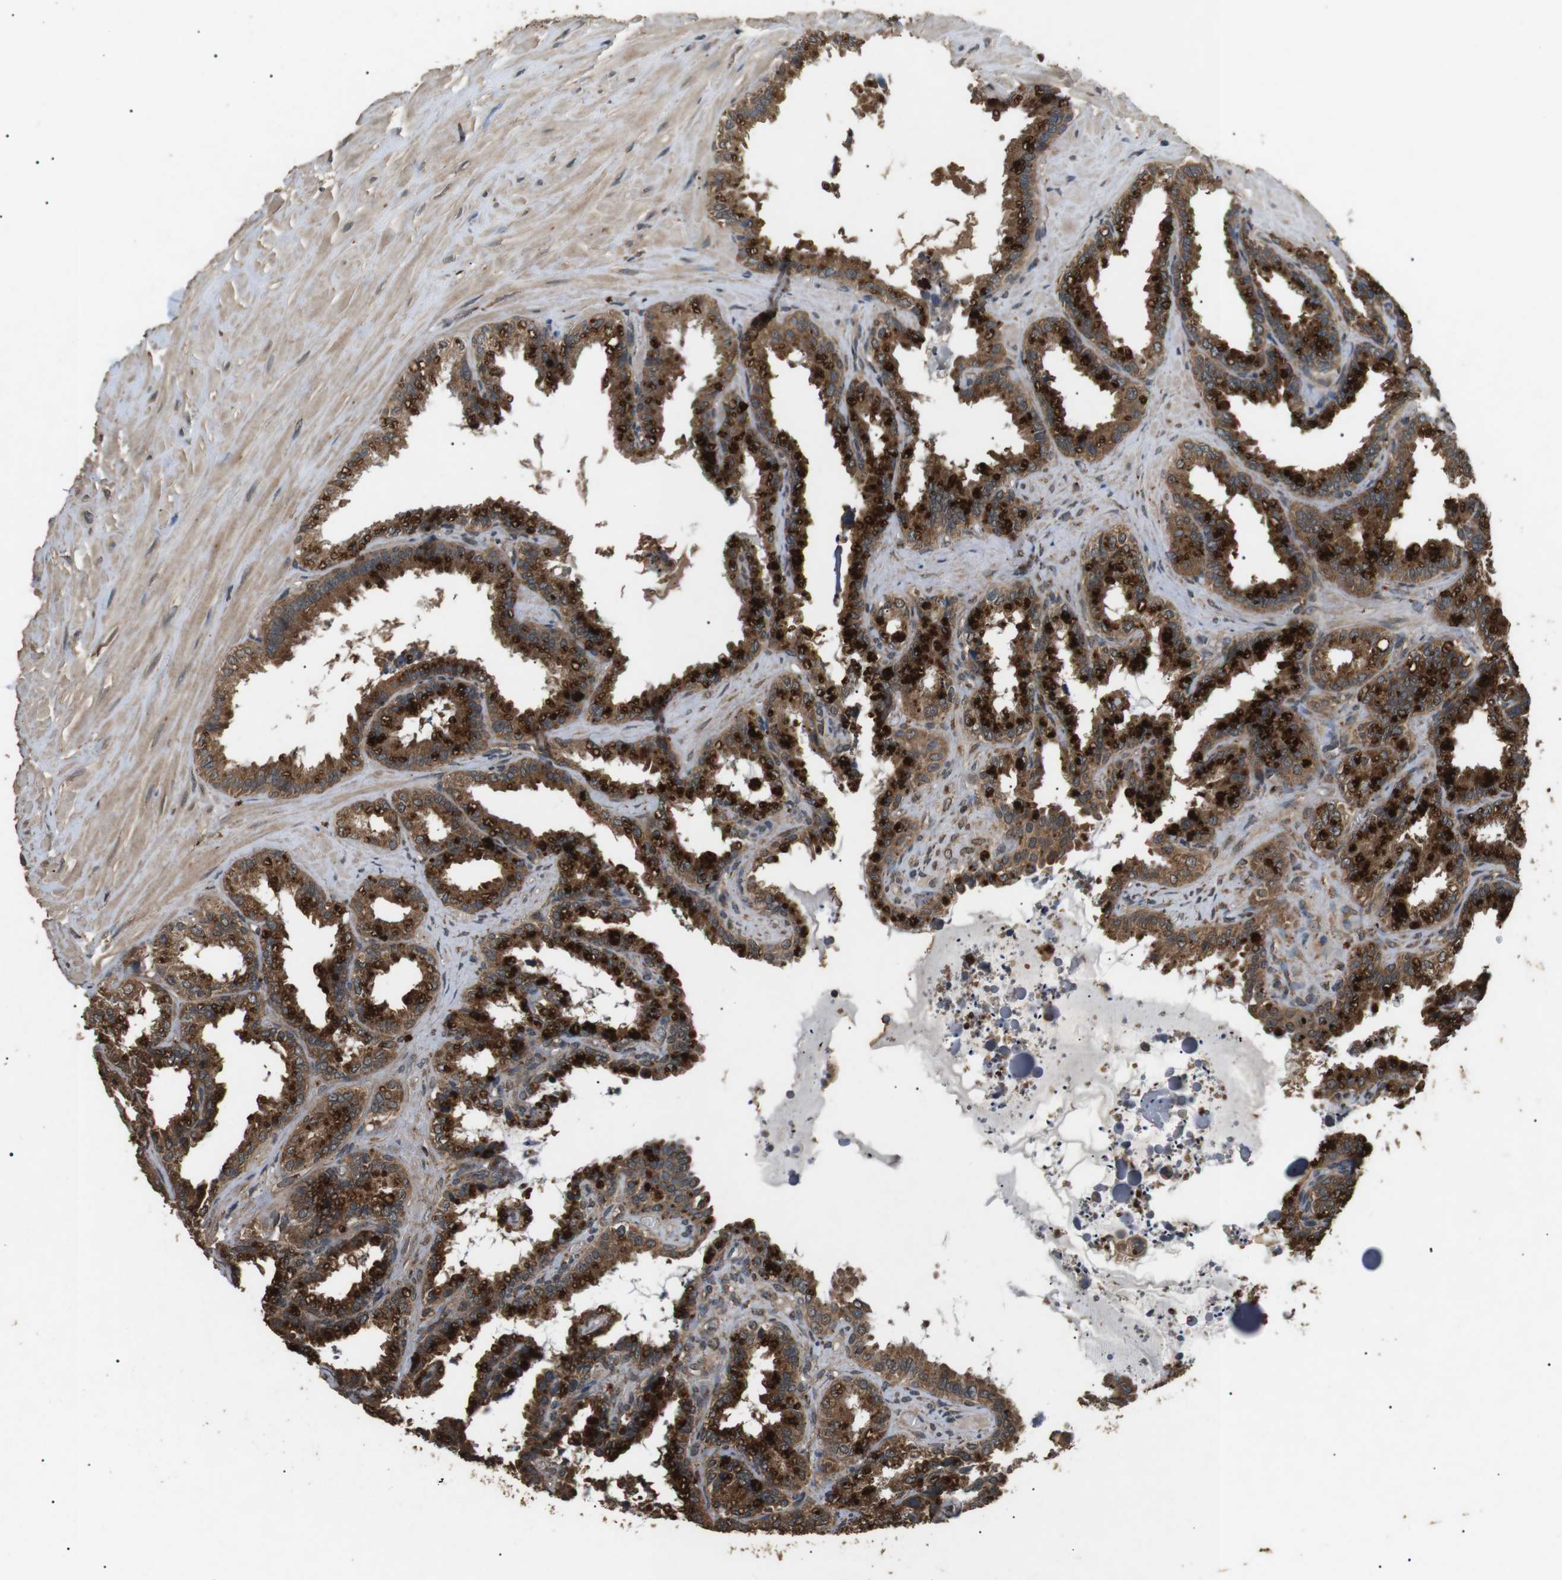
{"staining": {"intensity": "strong", "quantity": ">75%", "location": "cytoplasmic/membranous"}, "tissue": "seminal vesicle", "cell_type": "Glandular cells", "image_type": "normal", "snomed": [{"axis": "morphology", "description": "Normal tissue, NOS"}, {"axis": "topography", "description": "Seminal veicle"}], "caption": "Protein staining by immunohistochemistry reveals strong cytoplasmic/membranous expression in approximately >75% of glandular cells in benign seminal vesicle.", "gene": "TBC1D15", "patient": {"sex": "male", "age": 64}}